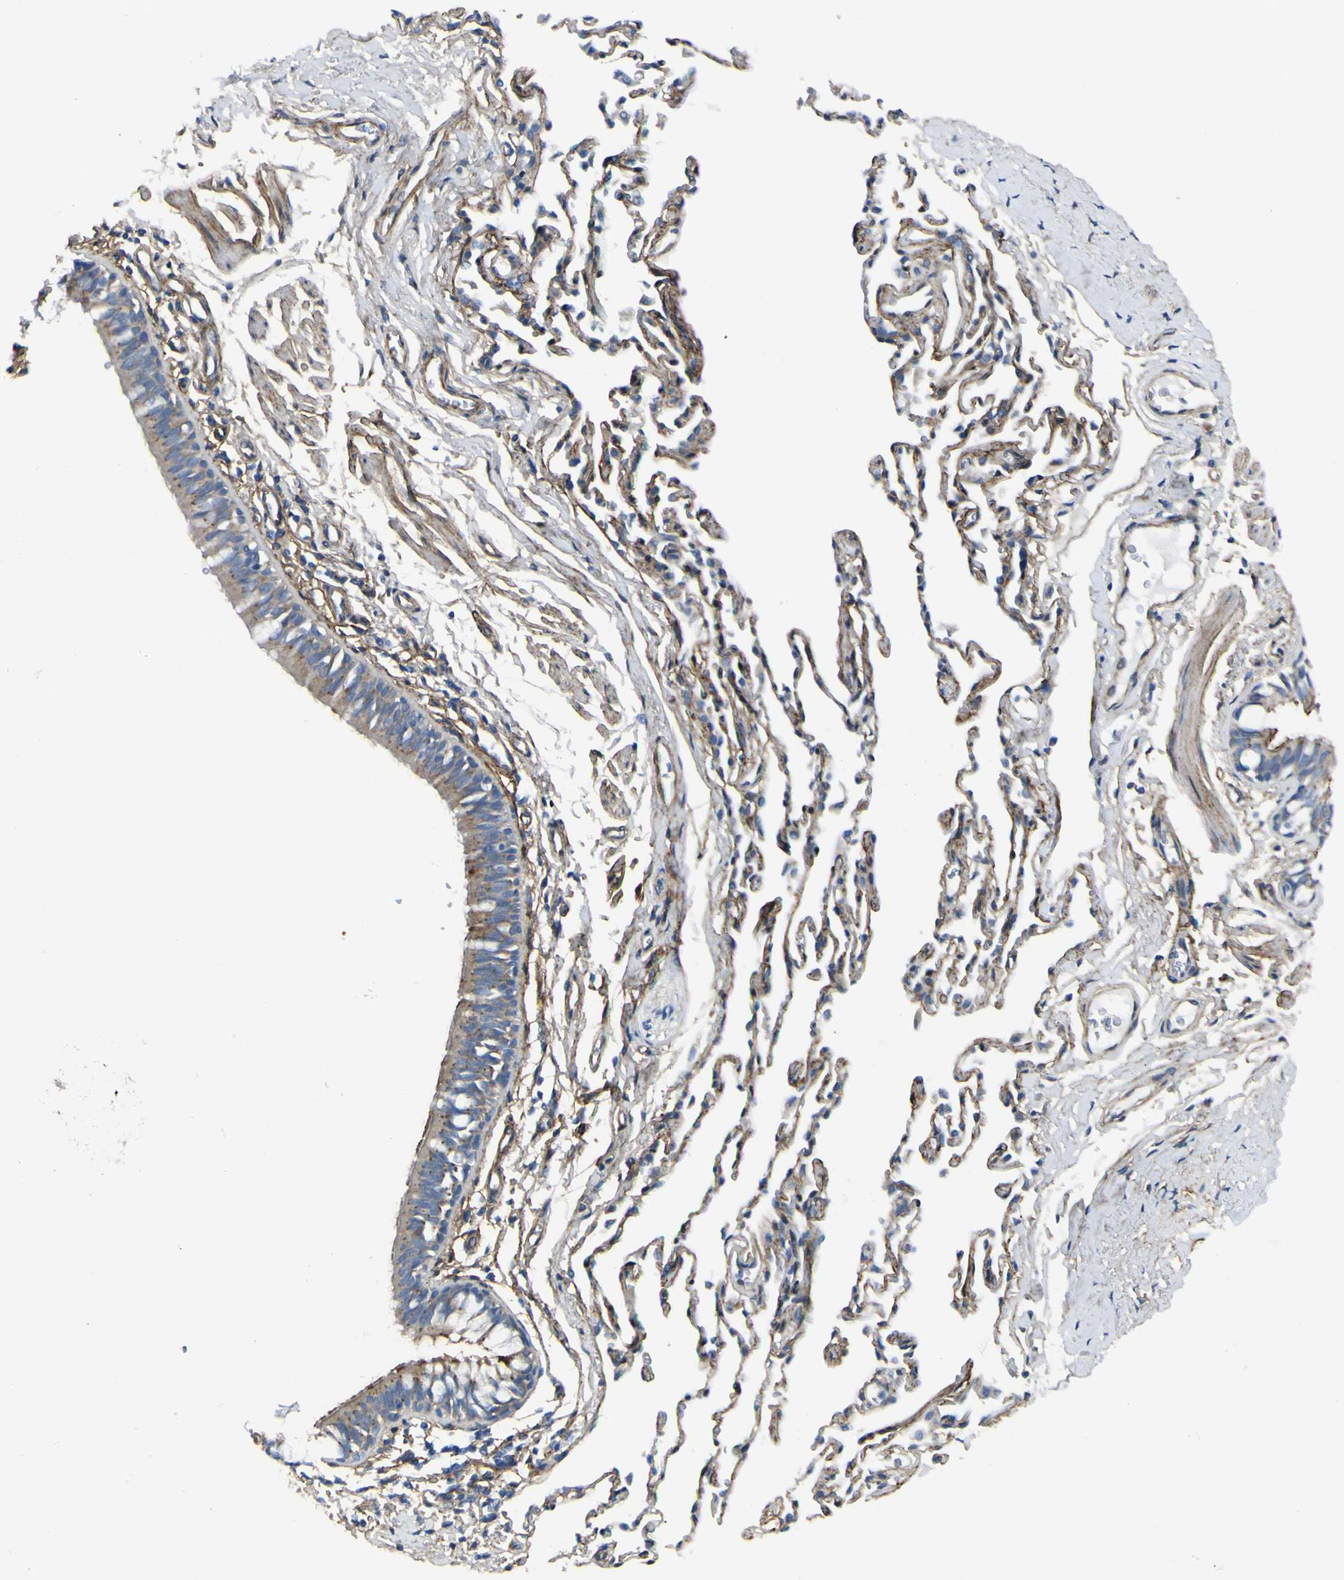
{"staining": {"intensity": "moderate", "quantity": ">75%", "location": "cytoplasmic/membranous"}, "tissue": "bronchus", "cell_type": "Respiratory epithelial cells", "image_type": "normal", "snomed": [{"axis": "morphology", "description": "Normal tissue, NOS"}, {"axis": "topography", "description": "Bronchus"}, {"axis": "topography", "description": "Lung"}], "caption": "Immunohistochemical staining of normal human bronchus exhibits medium levels of moderate cytoplasmic/membranous expression in about >75% of respiratory epithelial cells.", "gene": "LRRN1", "patient": {"sex": "male", "age": 64}}